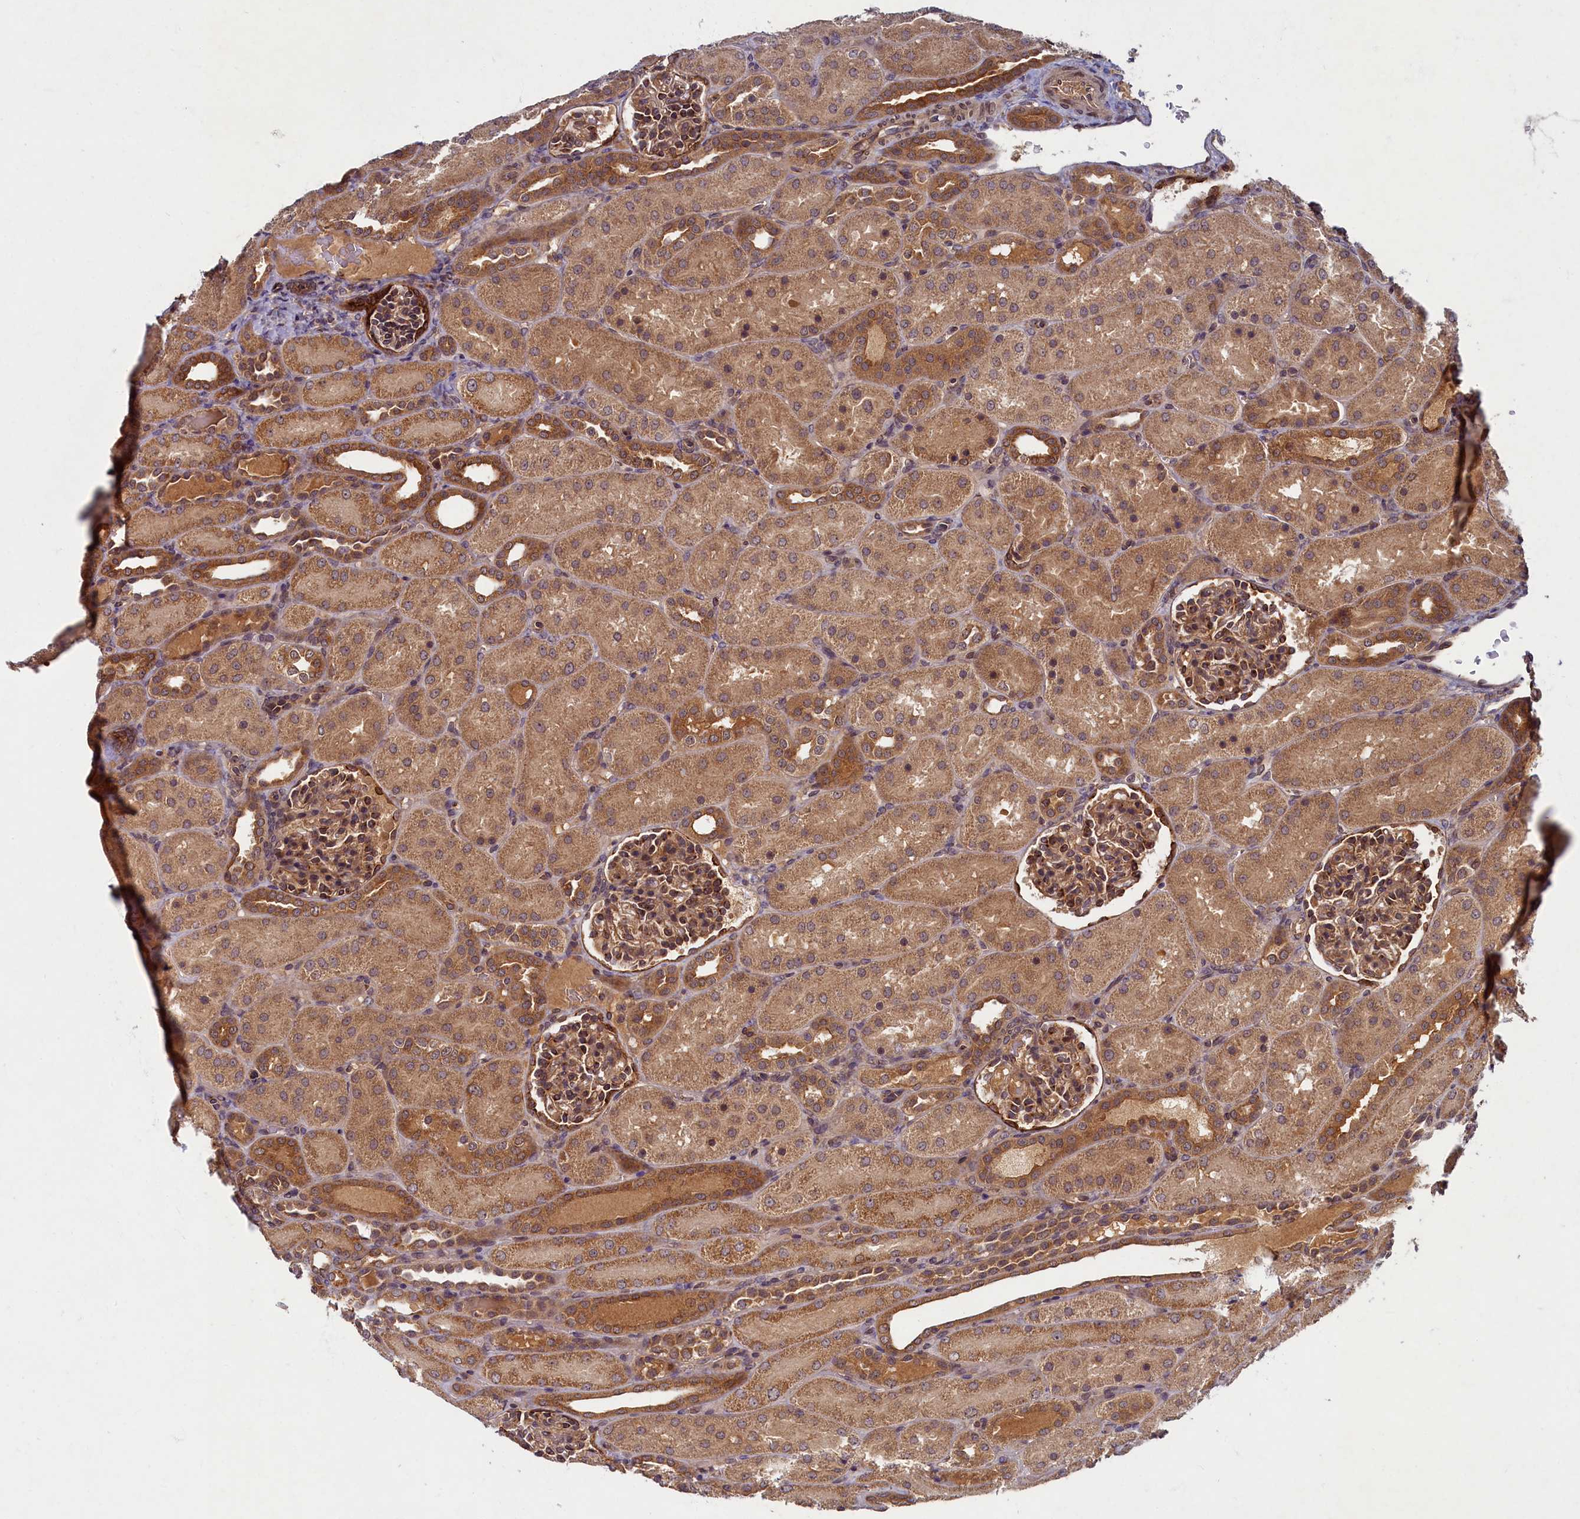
{"staining": {"intensity": "moderate", "quantity": ">75%", "location": "cytoplasmic/membranous,nuclear"}, "tissue": "kidney", "cell_type": "Cells in glomeruli", "image_type": "normal", "snomed": [{"axis": "morphology", "description": "Normal tissue, NOS"}, {"axis": "topography", "description": "Kidney"}], "caption": "Immunohistochemical staining of unremarkable kidney displays medium levels of moderate cytoplasmic/membranous,nuclear staining in about >75% of cells in glomeruli.", "gene": "BICD1", "patient": {"sex": "male", "age": 1}}